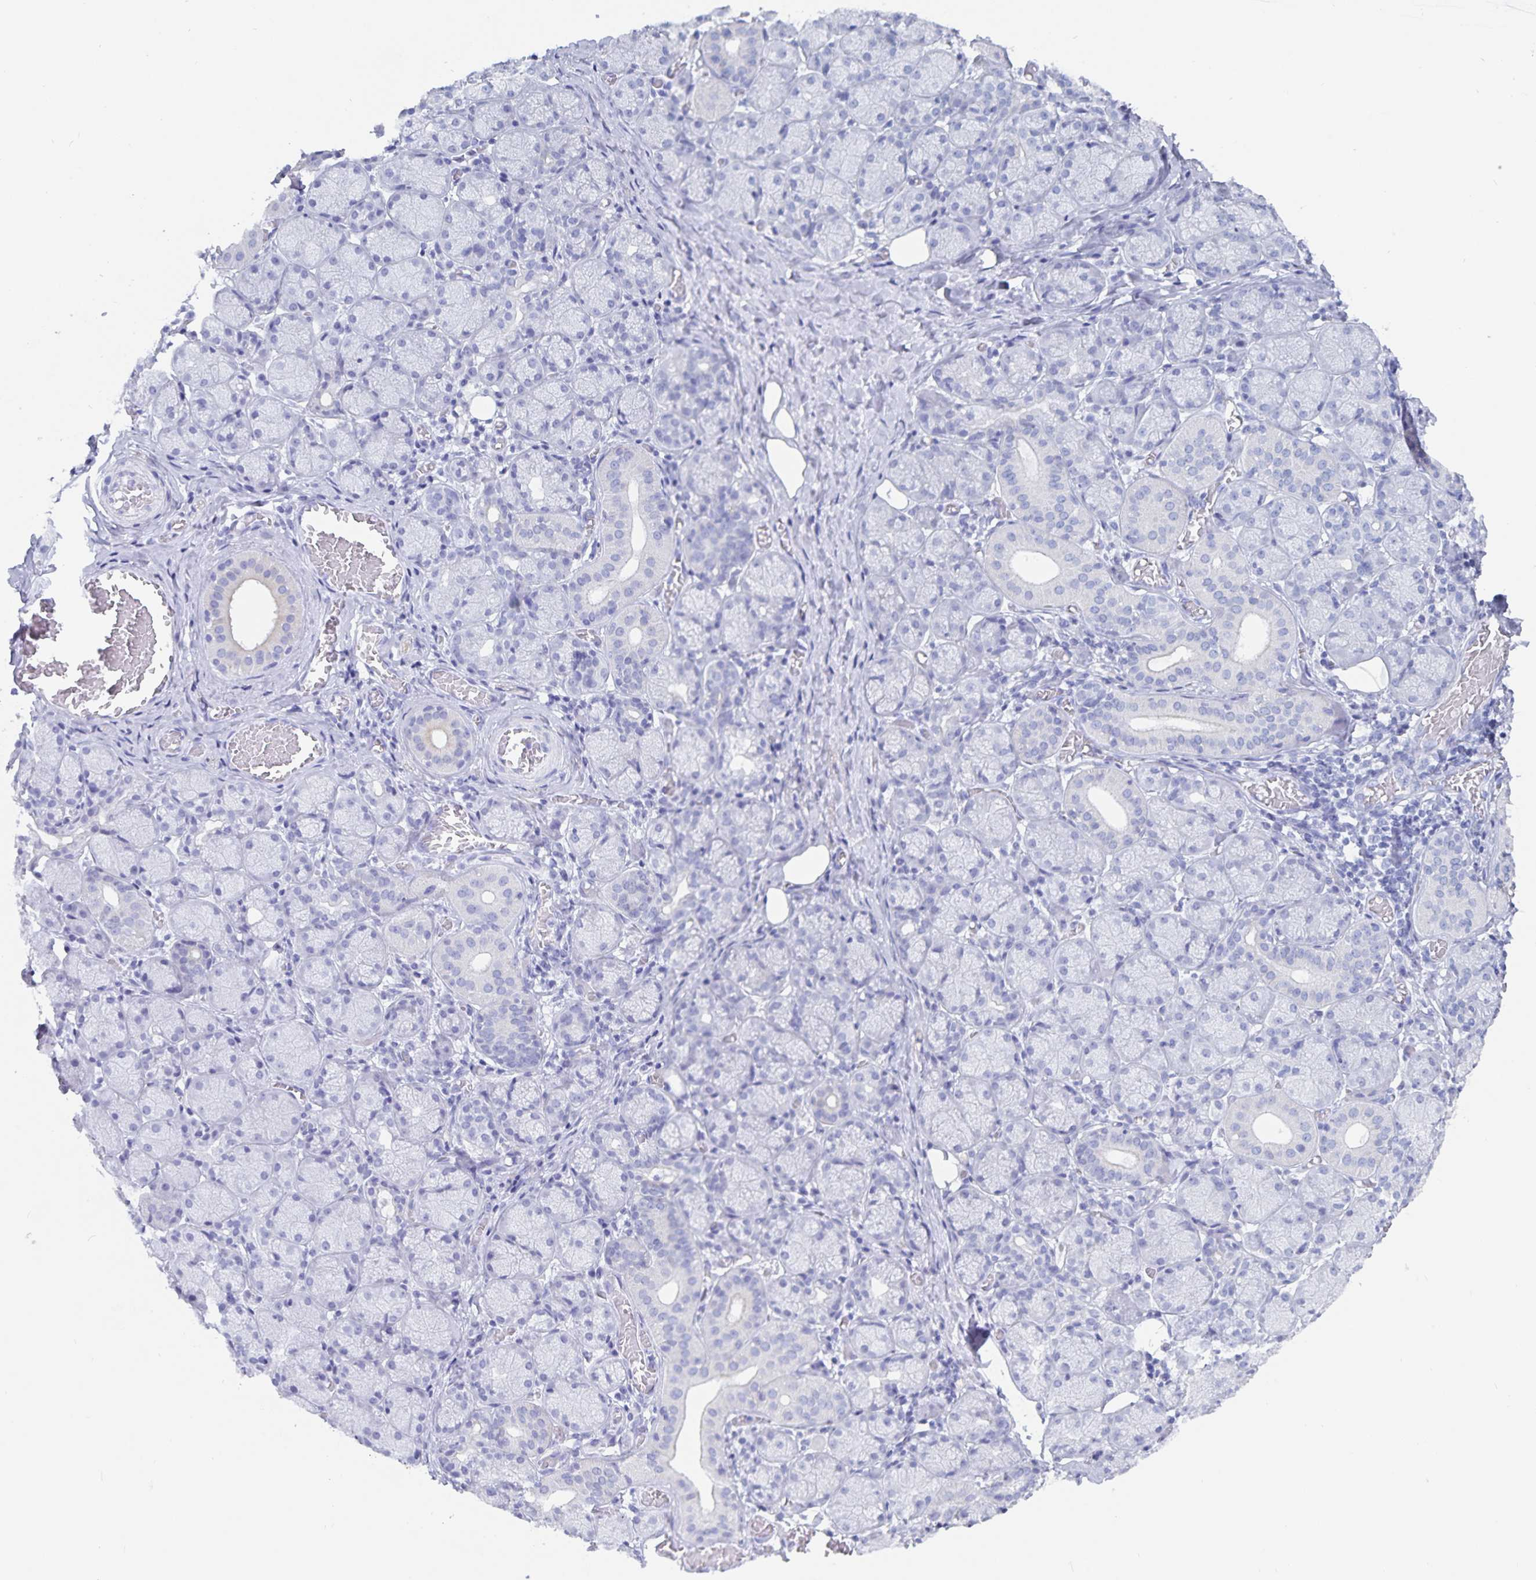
{"staining": {"intensity": "negative", "quantity": "none", "location": "none"}, "tissue": "salivary gland", "cell_type": "Glandular cells", "image_type": "normal", "snomed": [{"axis": "morphology", "description": "Normal tissue, NOS"}, {"axis": "topography", "description": "Salivary gland"}, {"axis": "topography", "description": "Peripheral nerve tissue"}], "caption": "Immunohistochemistry (IHC) micrograph of unremarkable salivary gland: salivary gland stained with DAB reveals no significant protein expression in glandular cells.", "gene": "C19orf73", "patient": {"sex": "female", "age": 24}}